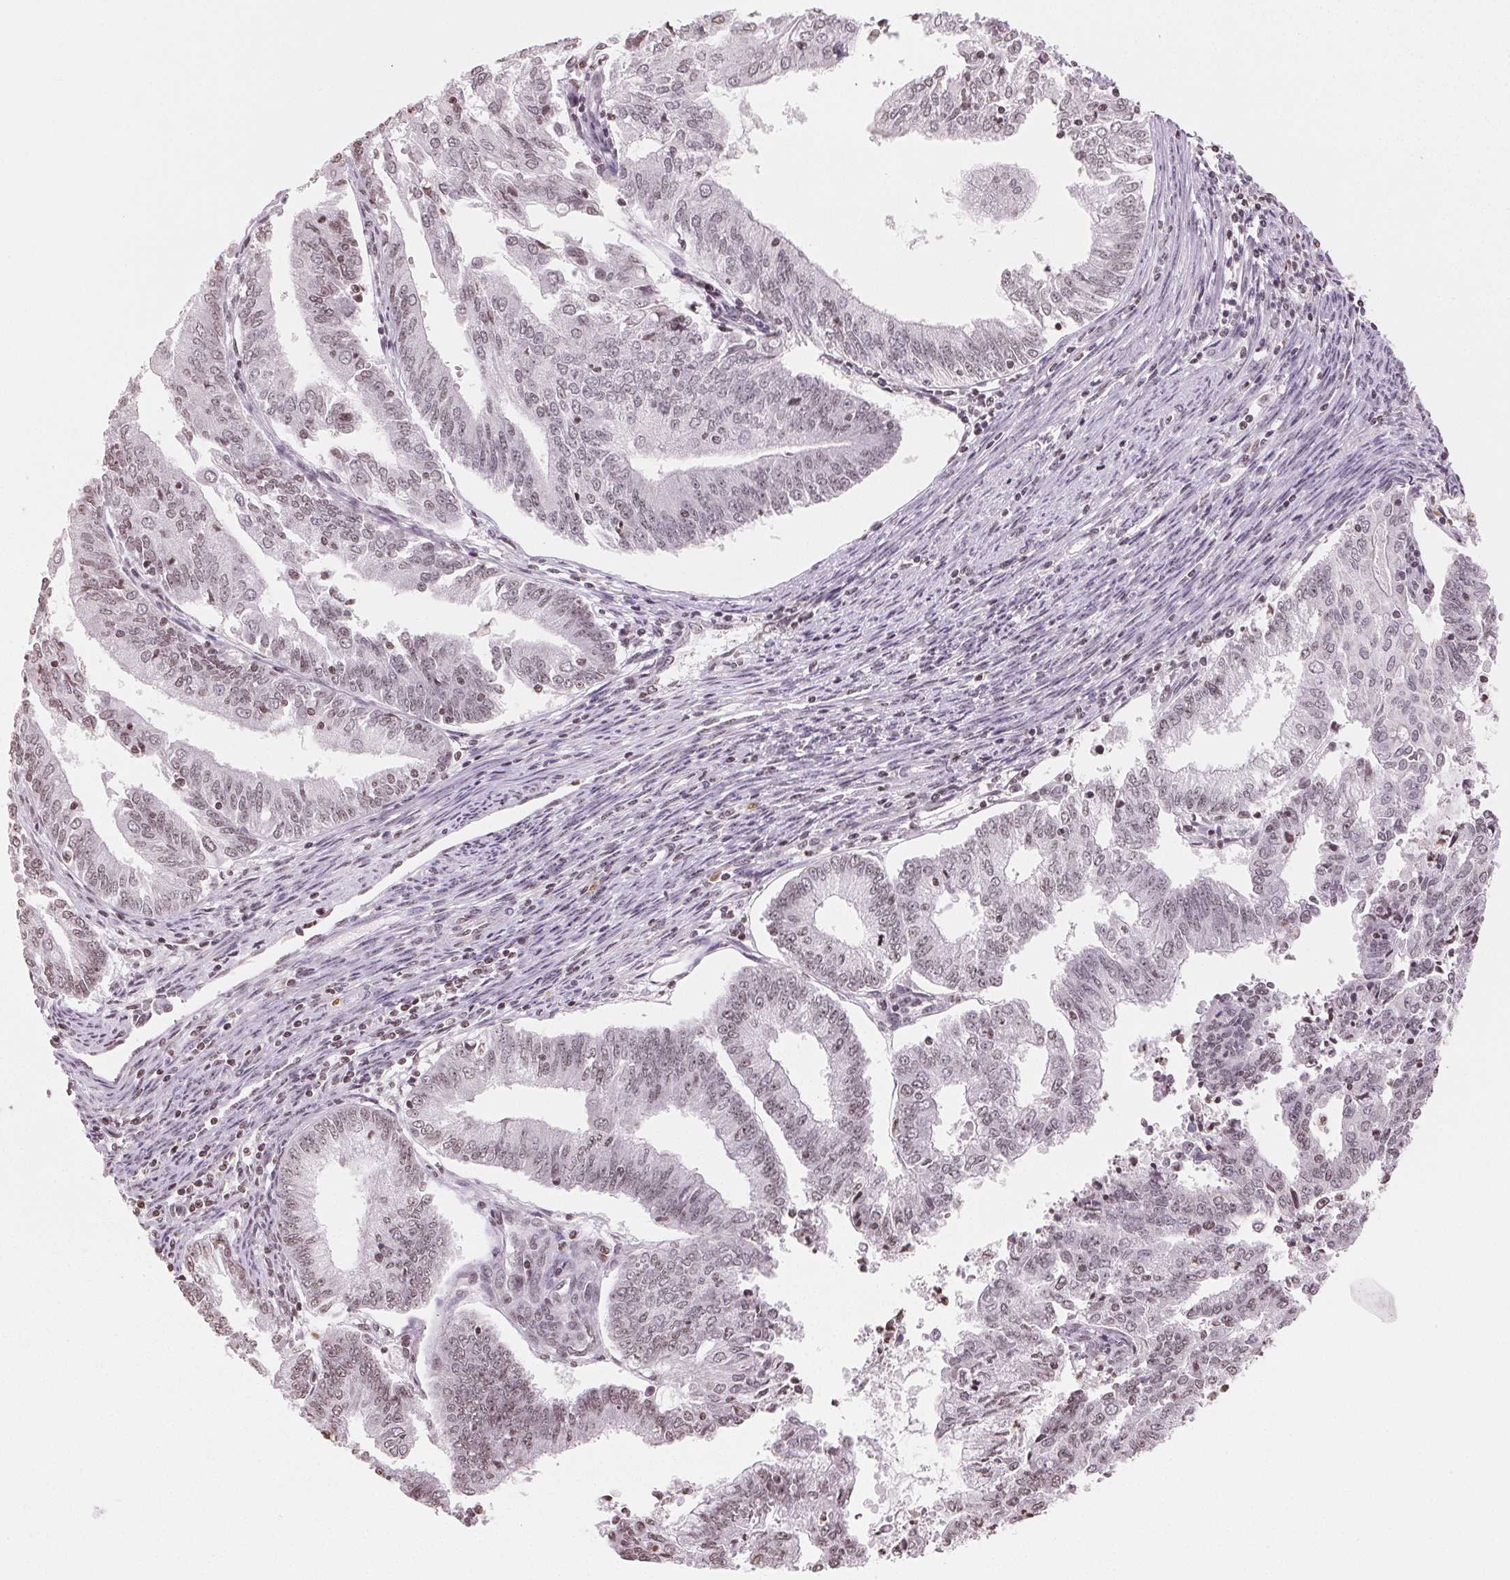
{"staining": {"intensity": "negative", "quantity": "none", "location": "none"}, "tissue": "endometrial cancer", "cell_type": "Tumor cells", "image_type": "cancer", "snomed": [{"axis": "morphology", "description": "Adenocarcinoma, NOS"}, {"axis": "topography", "description": "Endometrium"}], "caption": "An immunohistochemistry (IHC) photomicrograph of endometrial cancer (adenocarcinoma) is shown. There is no staining in tumor cells of endometrial cancer (adenocarcinoma). (DAB immunohistochemistry, high magnification).", "gene": "TBP", "patient": {"sex": "female", "age": 61}}